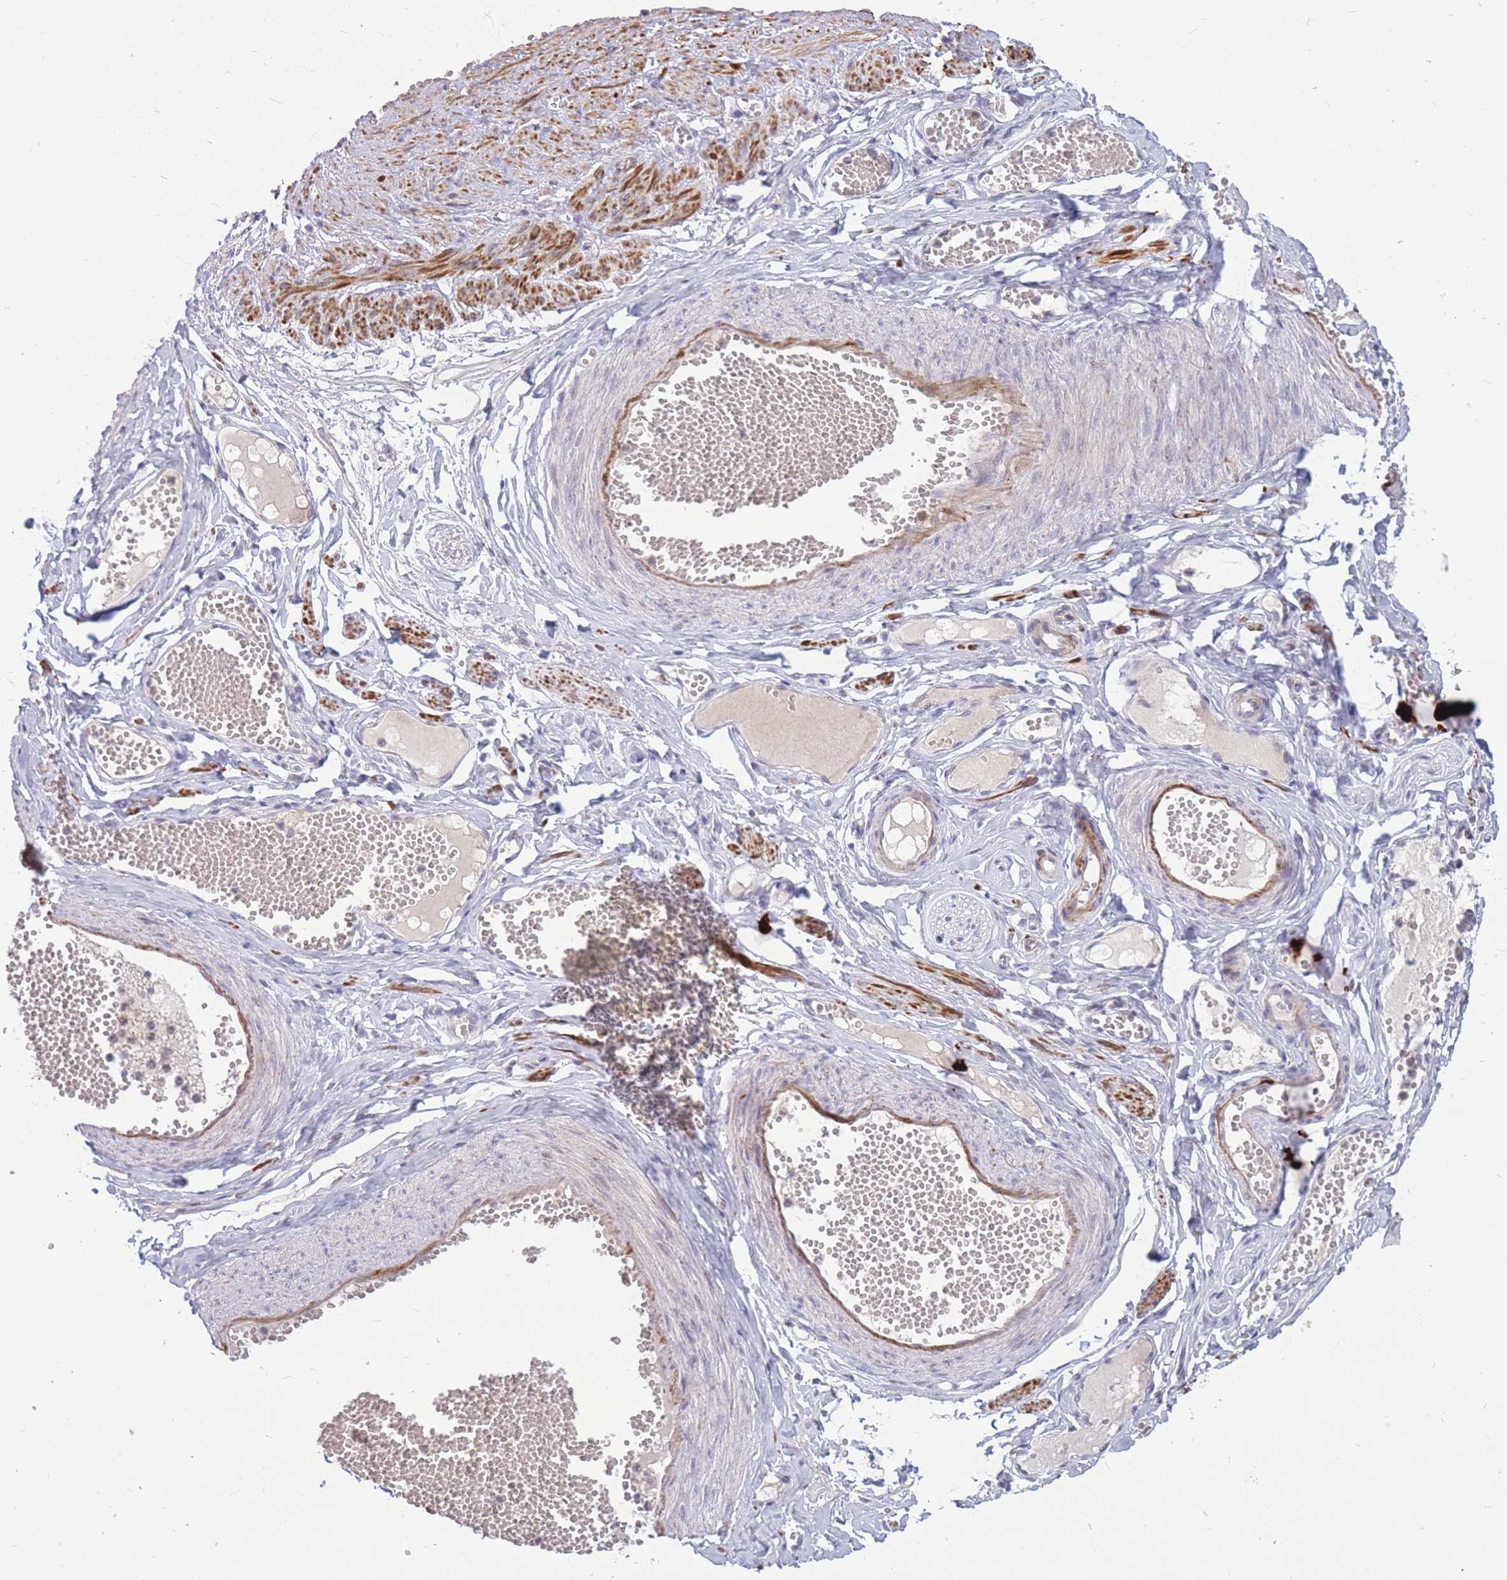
{"staining": {"intensity": "negative", "quantity": "none", "location": "none"}, "tissue": "soft tissue", "cell_type": "Fibroblasts", "image_type": "normal", "snomed": [{"axis": "morphology", "description": "Normal tissue, NOS"}, {"axis": "topography", "description": "Smooth muscle"}, {"axis": "topography", "description": "Peripheral nerve tissue"}], "caption": "Fibroblasts show no significant protein positivity in normal soft tissue. Nuclei are stained in blue.", "gene": "ADD2", "patient": {"sex": "female", "age": 39}}